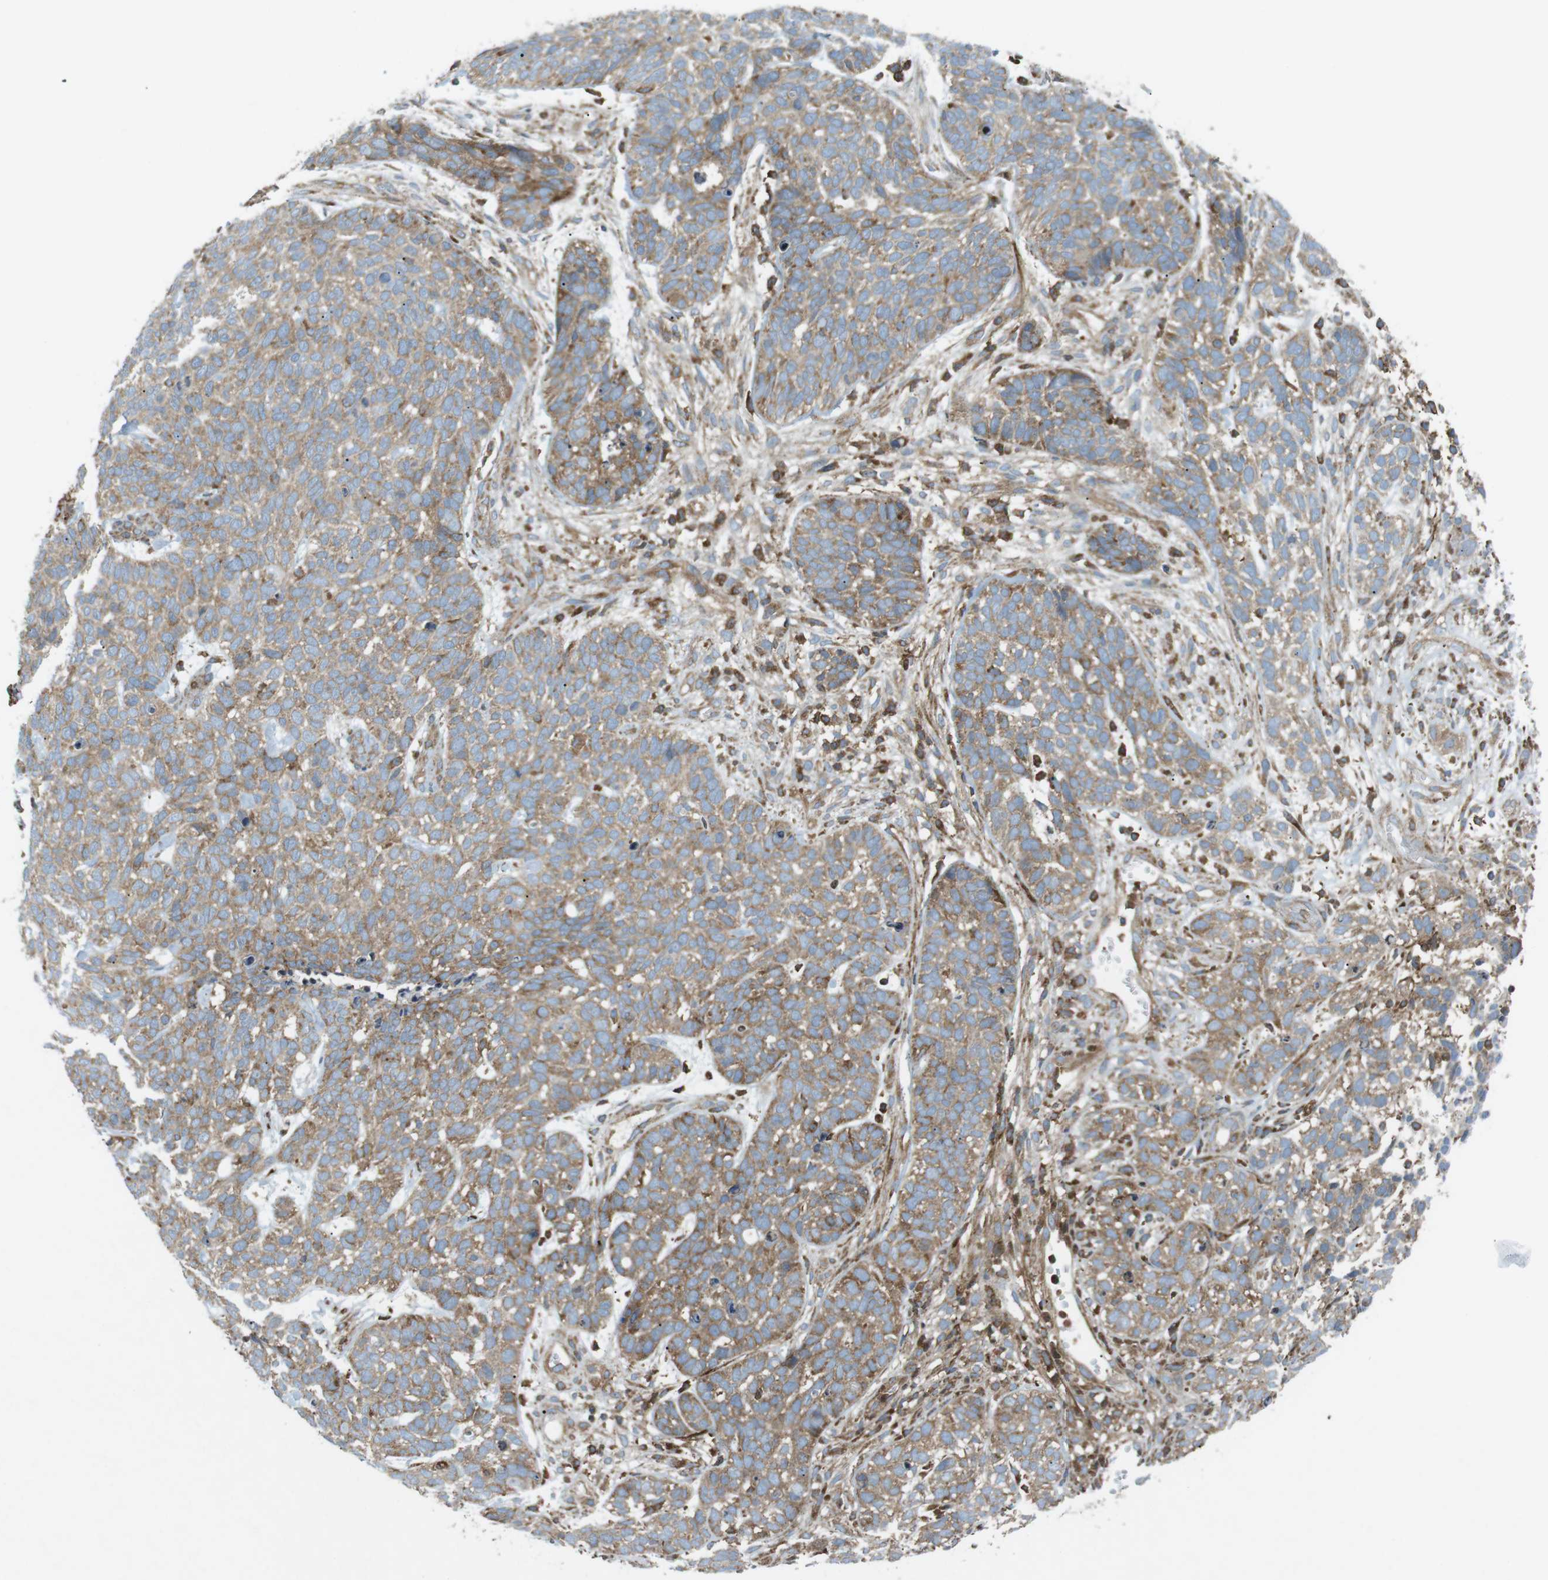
{"staining": {"intensity": "weak", "quantity": ">75%", "location": "cytoplasmic/membranous"}, "tissue": "skin cancer", "cell_type": "Tumor cells", "image_type": "cancer", "snomed": [{"axis": "morphology", "description": "Basal cell carcinoma"}, {"axis": "topography", "description": "Skin"}], "caption": "An immunohistochemistry image of tumor tissue is shown. Protein staining in brown labels weak cytoplasmic/membranous positivity in skin cancer within tumor cells.", "gene": "FLII", "patient": {"sex": "male", "age": 87}}